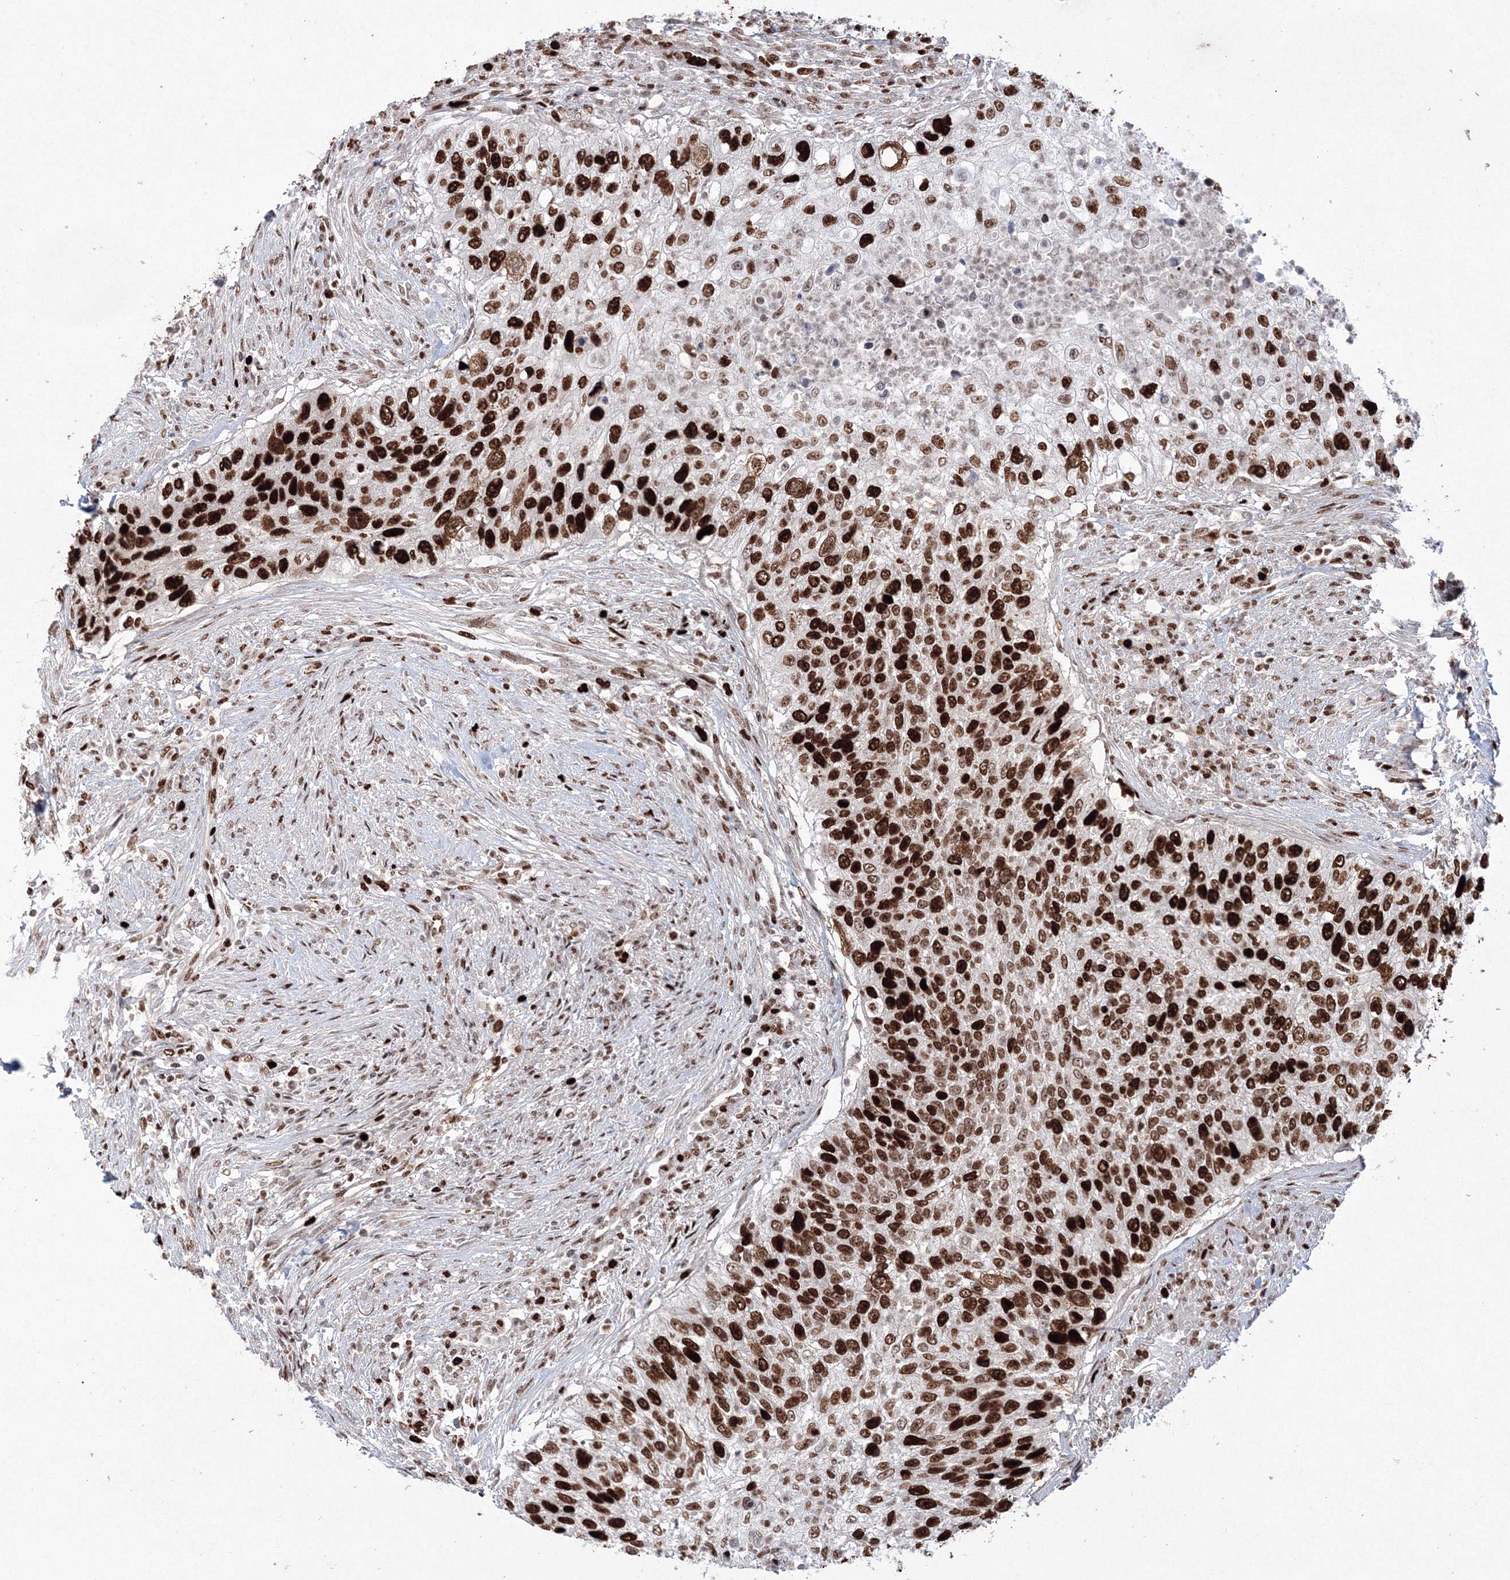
{"staining": {"intensity": "strong", "quantity": ">75%", "location": "nuclear"}, "tissue": "urothelial cancer", "cell_type": "Tumor cells", "image_type": "cancer", "snomed": [{"axis": "morphology", "description": "Urothelial carcinoma, High grade"}, {"axis": "topography", "description": "Urinary bladder"}], "caption": "Urothelial cancer stained with DAB IHC exhibits high levels of strong nuclear staining in about >75% of tumor cells. The staining was performed using DAB (3,3'-diaminobenzidine) to visualize the protein expression in brown, while the nuclei were stained in blue with hematoxylin (Magnification: 20x).", "gene": "LIG1", "patient": {"sex": "female", "age": 60}}